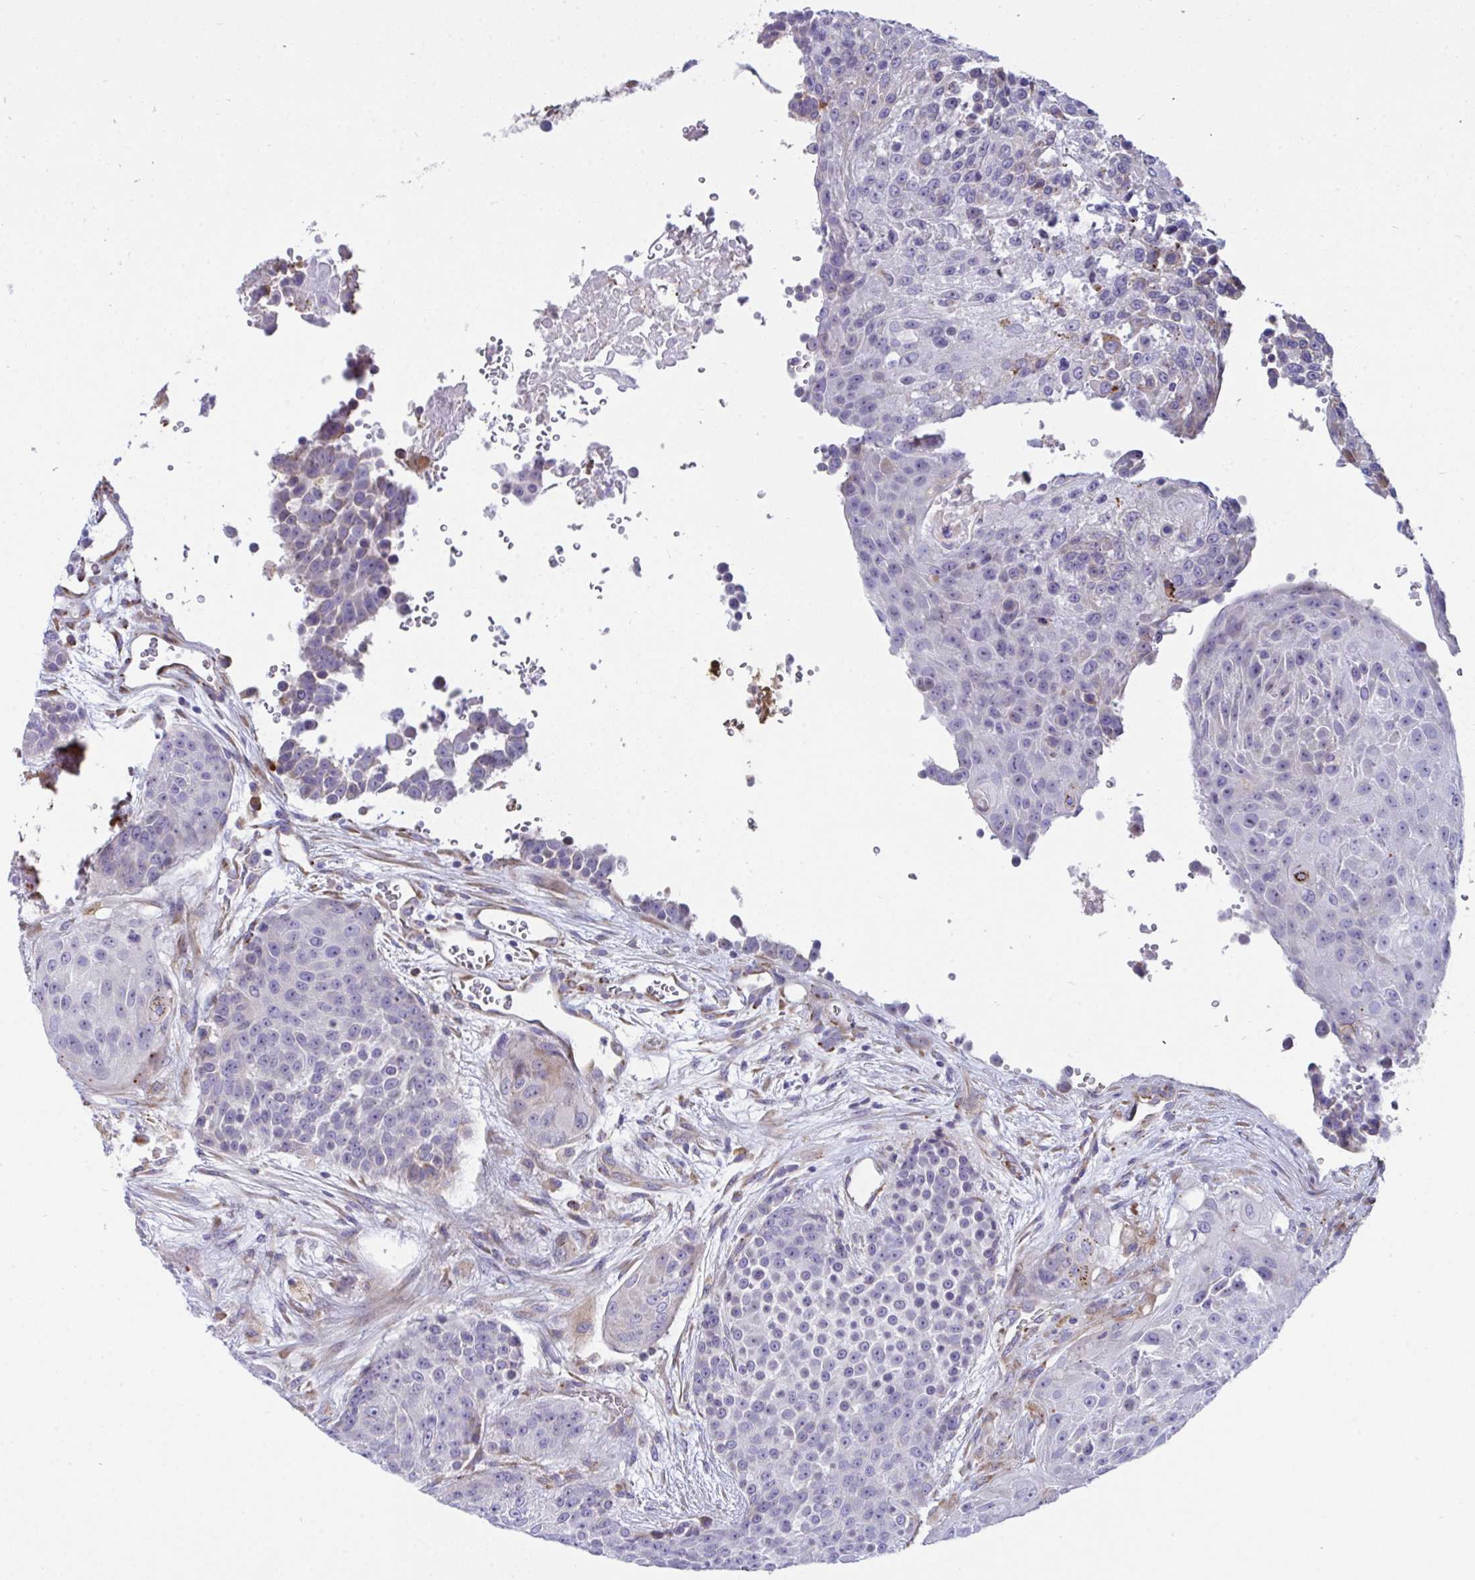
{"staining": {"intensity": "negative", "quantity": "none", "location": "none"}, "tissue": "urothelial cancer", "cell_type": "Tumor cells", "image_type": "cancer", "snomed": [{"axis": "morphology", "description": "Urothelial carcinoma, High grade"}, {"axis": "topography", "description": "Urinary bladder"}], "caption": "Immunohistochemical staining of urothelial cancer shows no significant staining in tumor cells. (IHC, brightfield microscopy, high magnification).", "gene": "MYMK", "patient": {"sex": "female", "age": 63}}